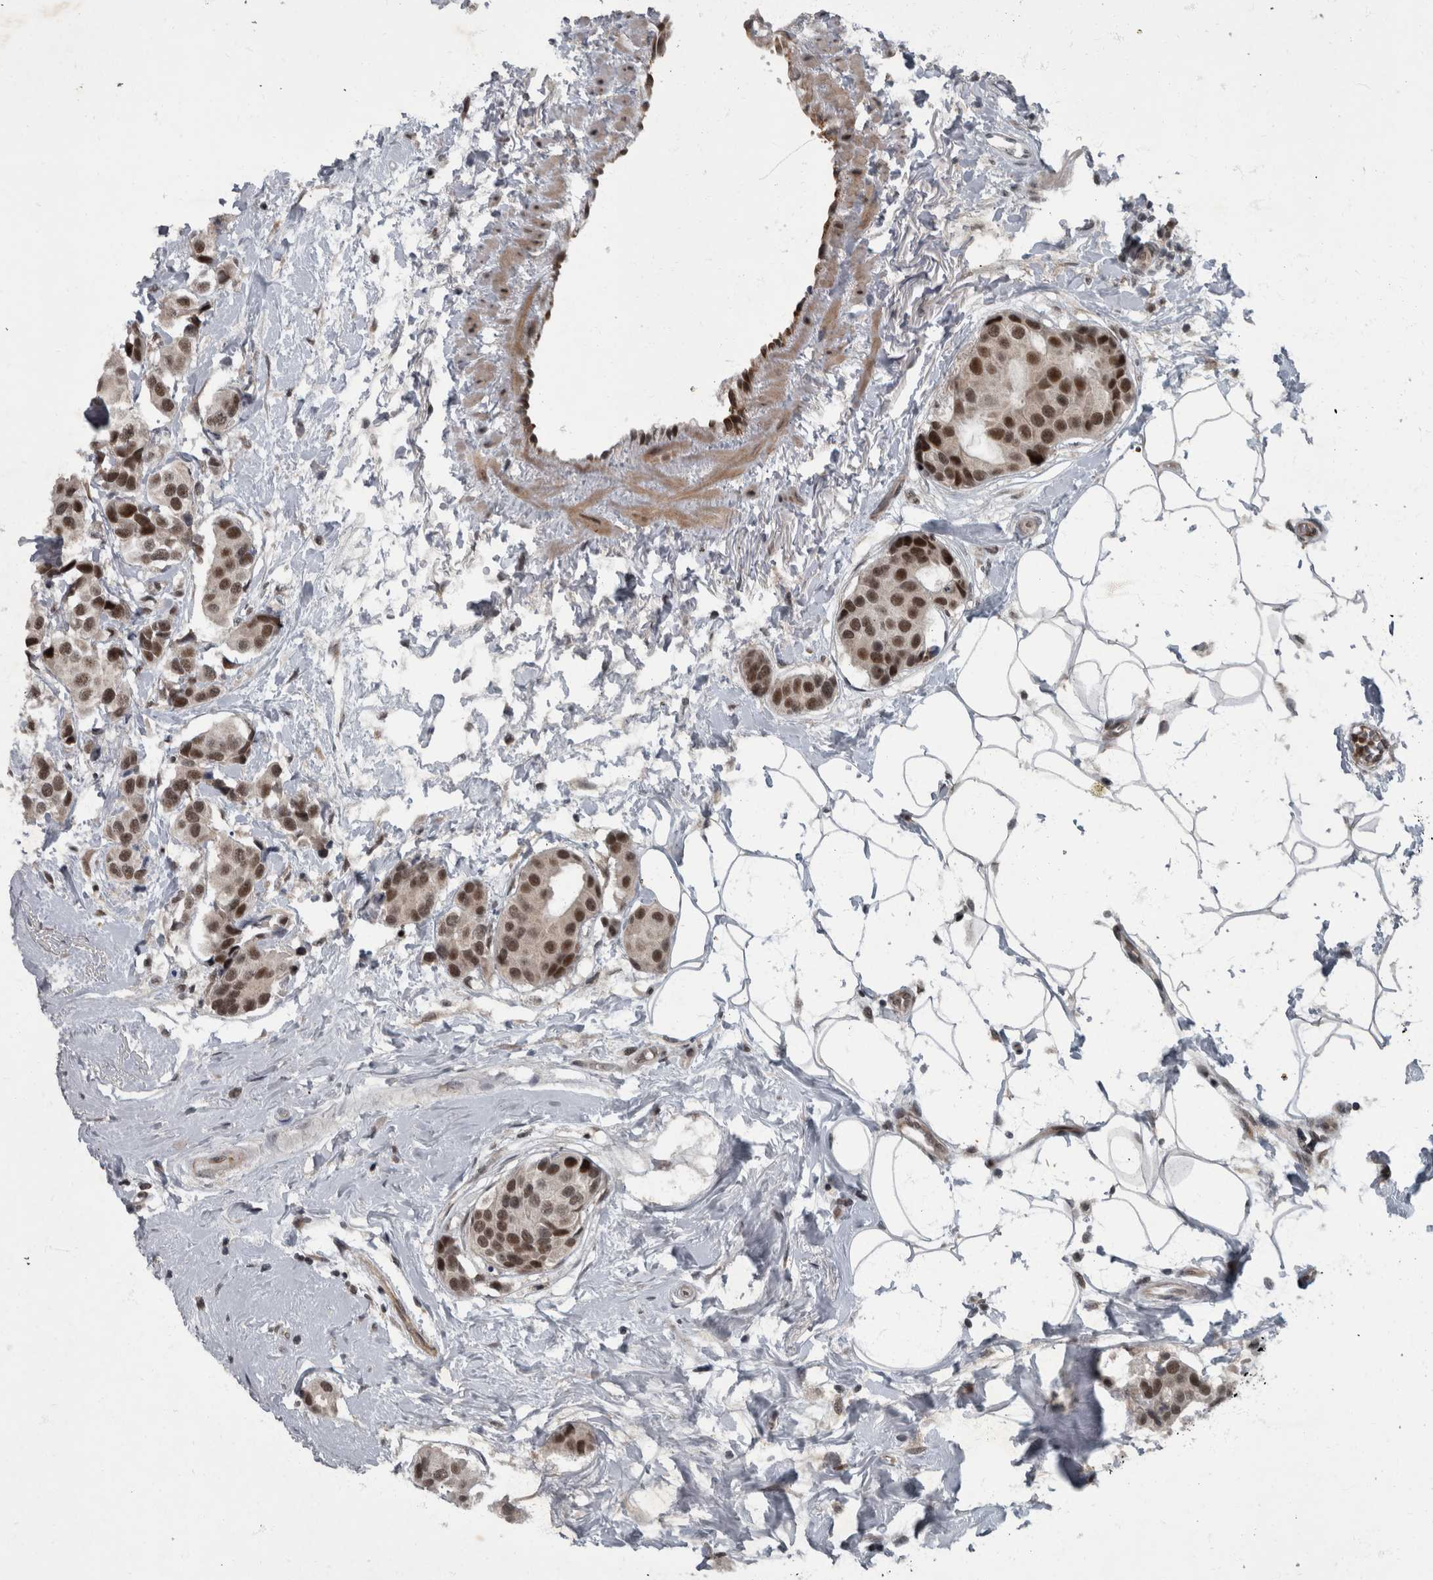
{"staining": {"intensity": "strong", "quantity": ">75%", "location": "nuclear"}, "tissue": "breast cancer", "cell_type": "Tumor cells", "image_type": "cancer", "snomed": [{"axis": "morphology", "description": "Normal tissue, NOS"}, {"axis": "morphology", "description": "Duct carcinoma"}, {"axis": "topography", "description": "Breast"}], "caption": "IHC micrograph of neoplastic tissue: breast cancer stained using immunohistochemistry displays high levels of strong protein expression localized specifically in the nuclear of tumor cells, appearing as a nuclear brown color.", "gene": "WDR33", "patient": {"sex": "female", "age": 39}}